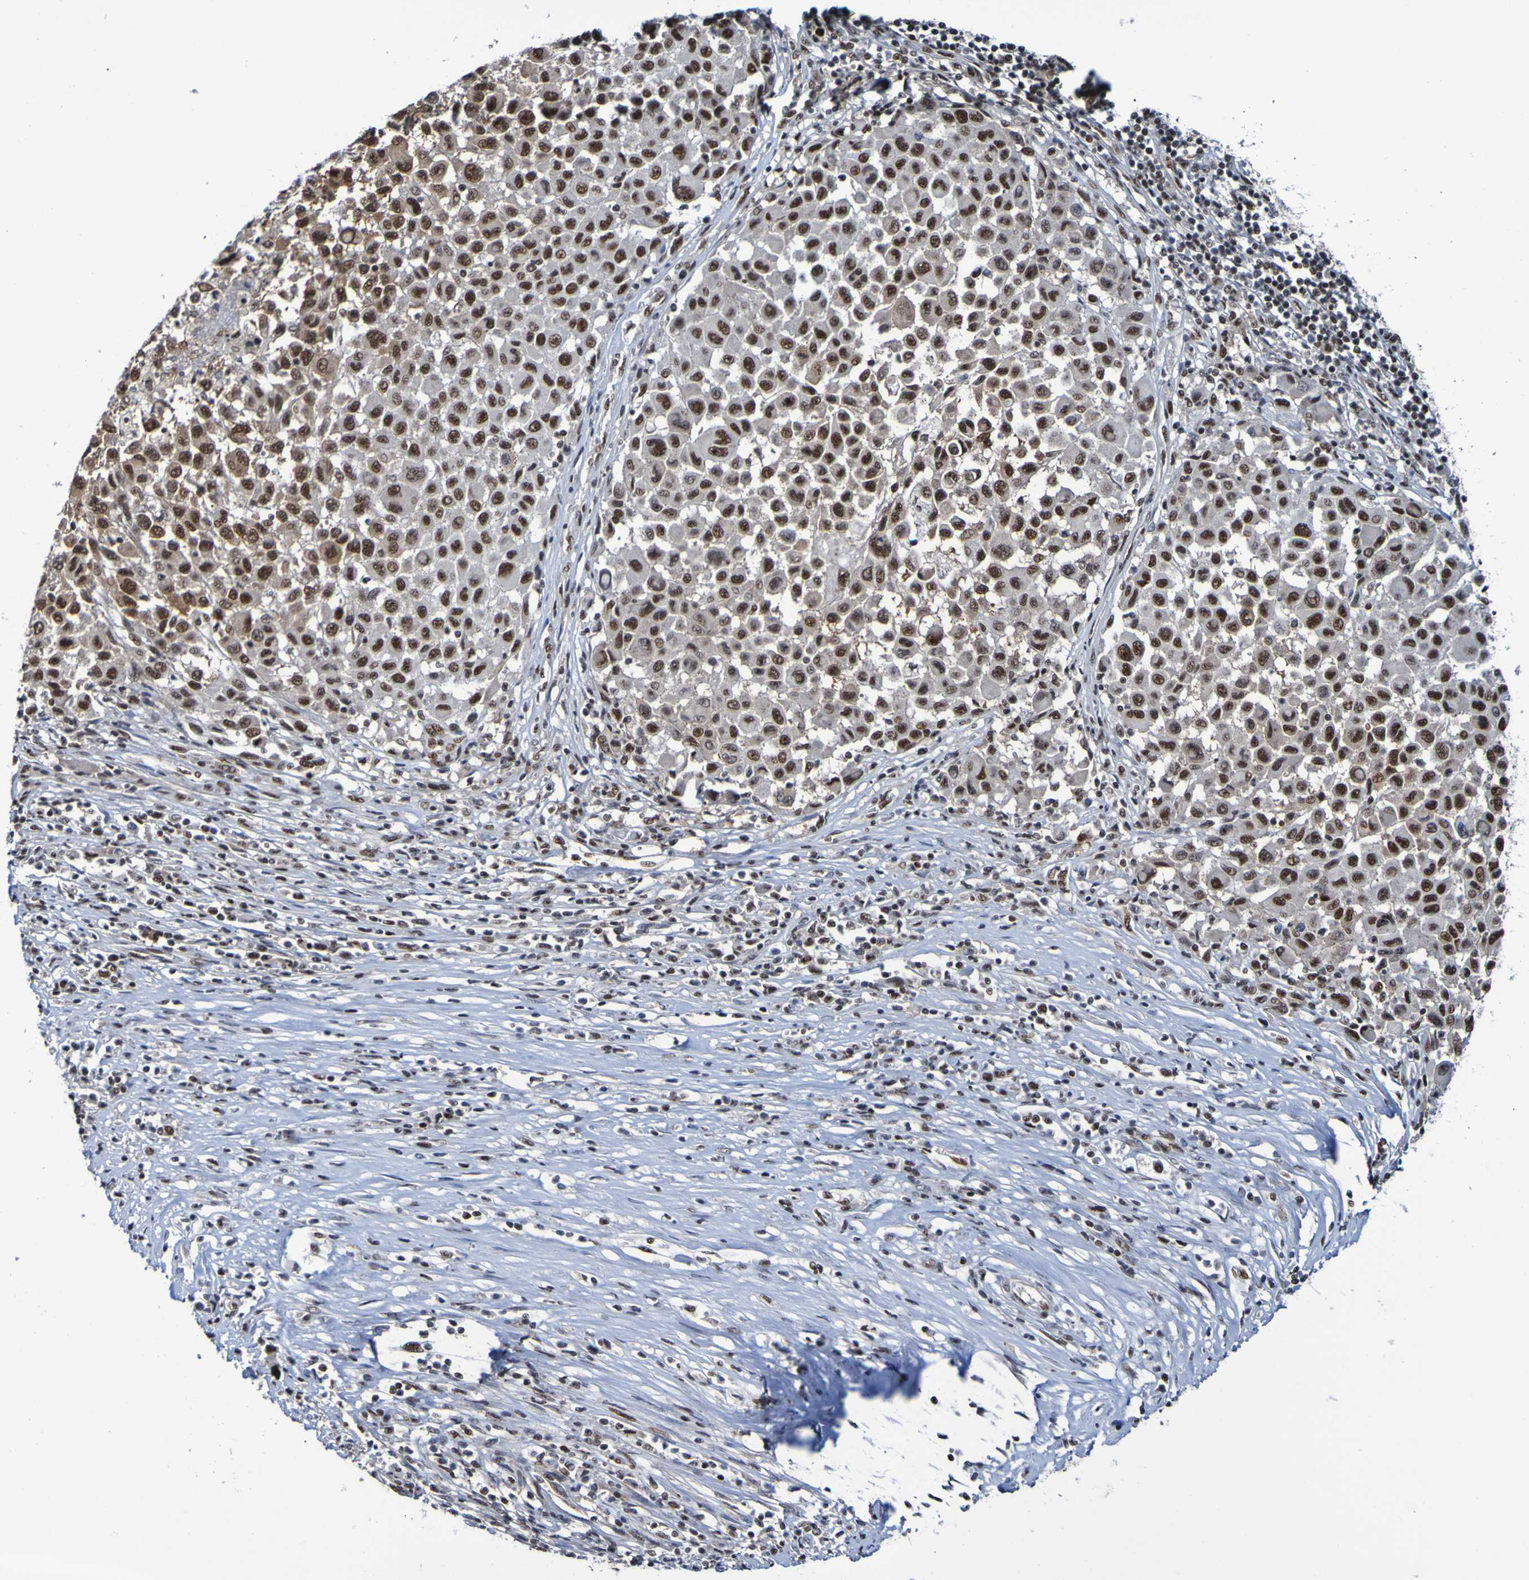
{"staining": {"intensity": "strong", "quantity": ">75%", "location": "nuclear"}, "tissue": "melanoma", "cell_type": "Tumor cells", "image_type": "cancer", "snomed": [{"axis": "morphology", "description": "Malignant melanoma, Metastatic site"}, {"axis": "topography", "description": "Lymph node"}], "caption": "High-power microscopy captured an immunohistochemistry micrograph of melanoma, revealing strong nuclear staining in about >75% of tumor cells.", "gene": "CDC5L", "patient": {"sex": "male", "age": 61}}